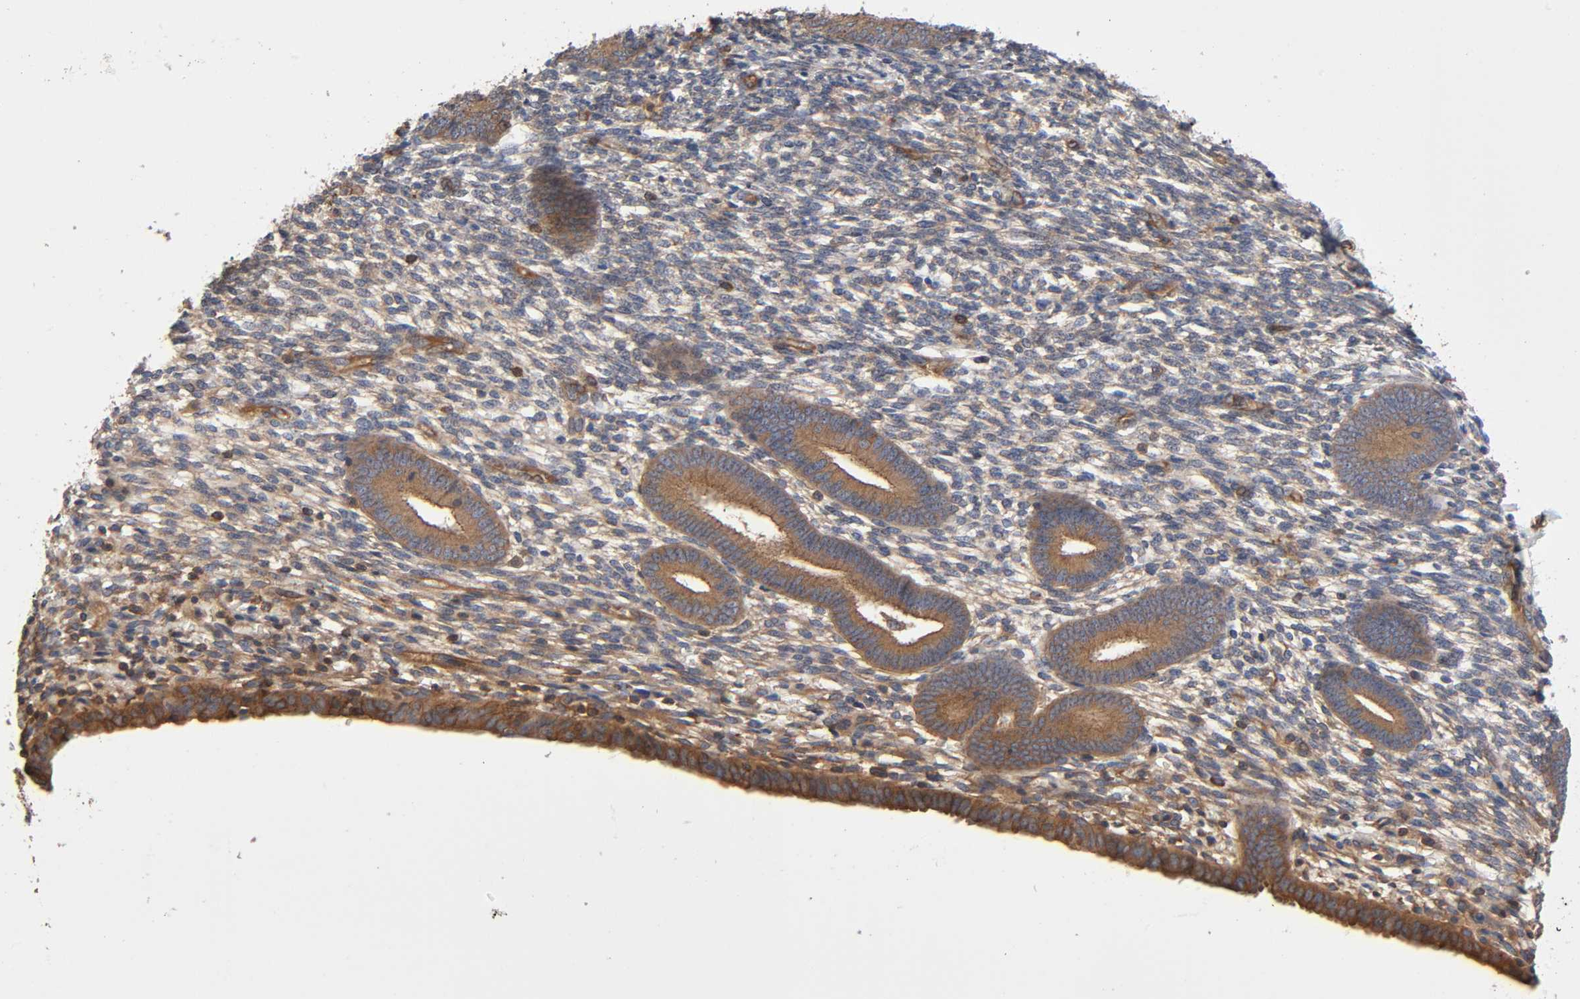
{"staining": {"intensity": "moderate", "quantity": "25%-75%", "location": "cytoplasmic/membranous"}, "tissue": "endometrium", "cell_type": "Cells in endometrial stroma", "image_type": "normal", "snomed": [{"axis": "morphology", "description": "Normal tissue, NOS"}, {"axis": "topography", "description": "Endometrium"}], "caption": "This is a histology image of immunohistochemistry (IHC) staining of unremarkable endometrium, which shows moderate positivity in the cytoplasmic/membranous of cells in endometrial stroma.", "gene": "LAMTOR2", "patient": {"sex": "female", "age": 57}}